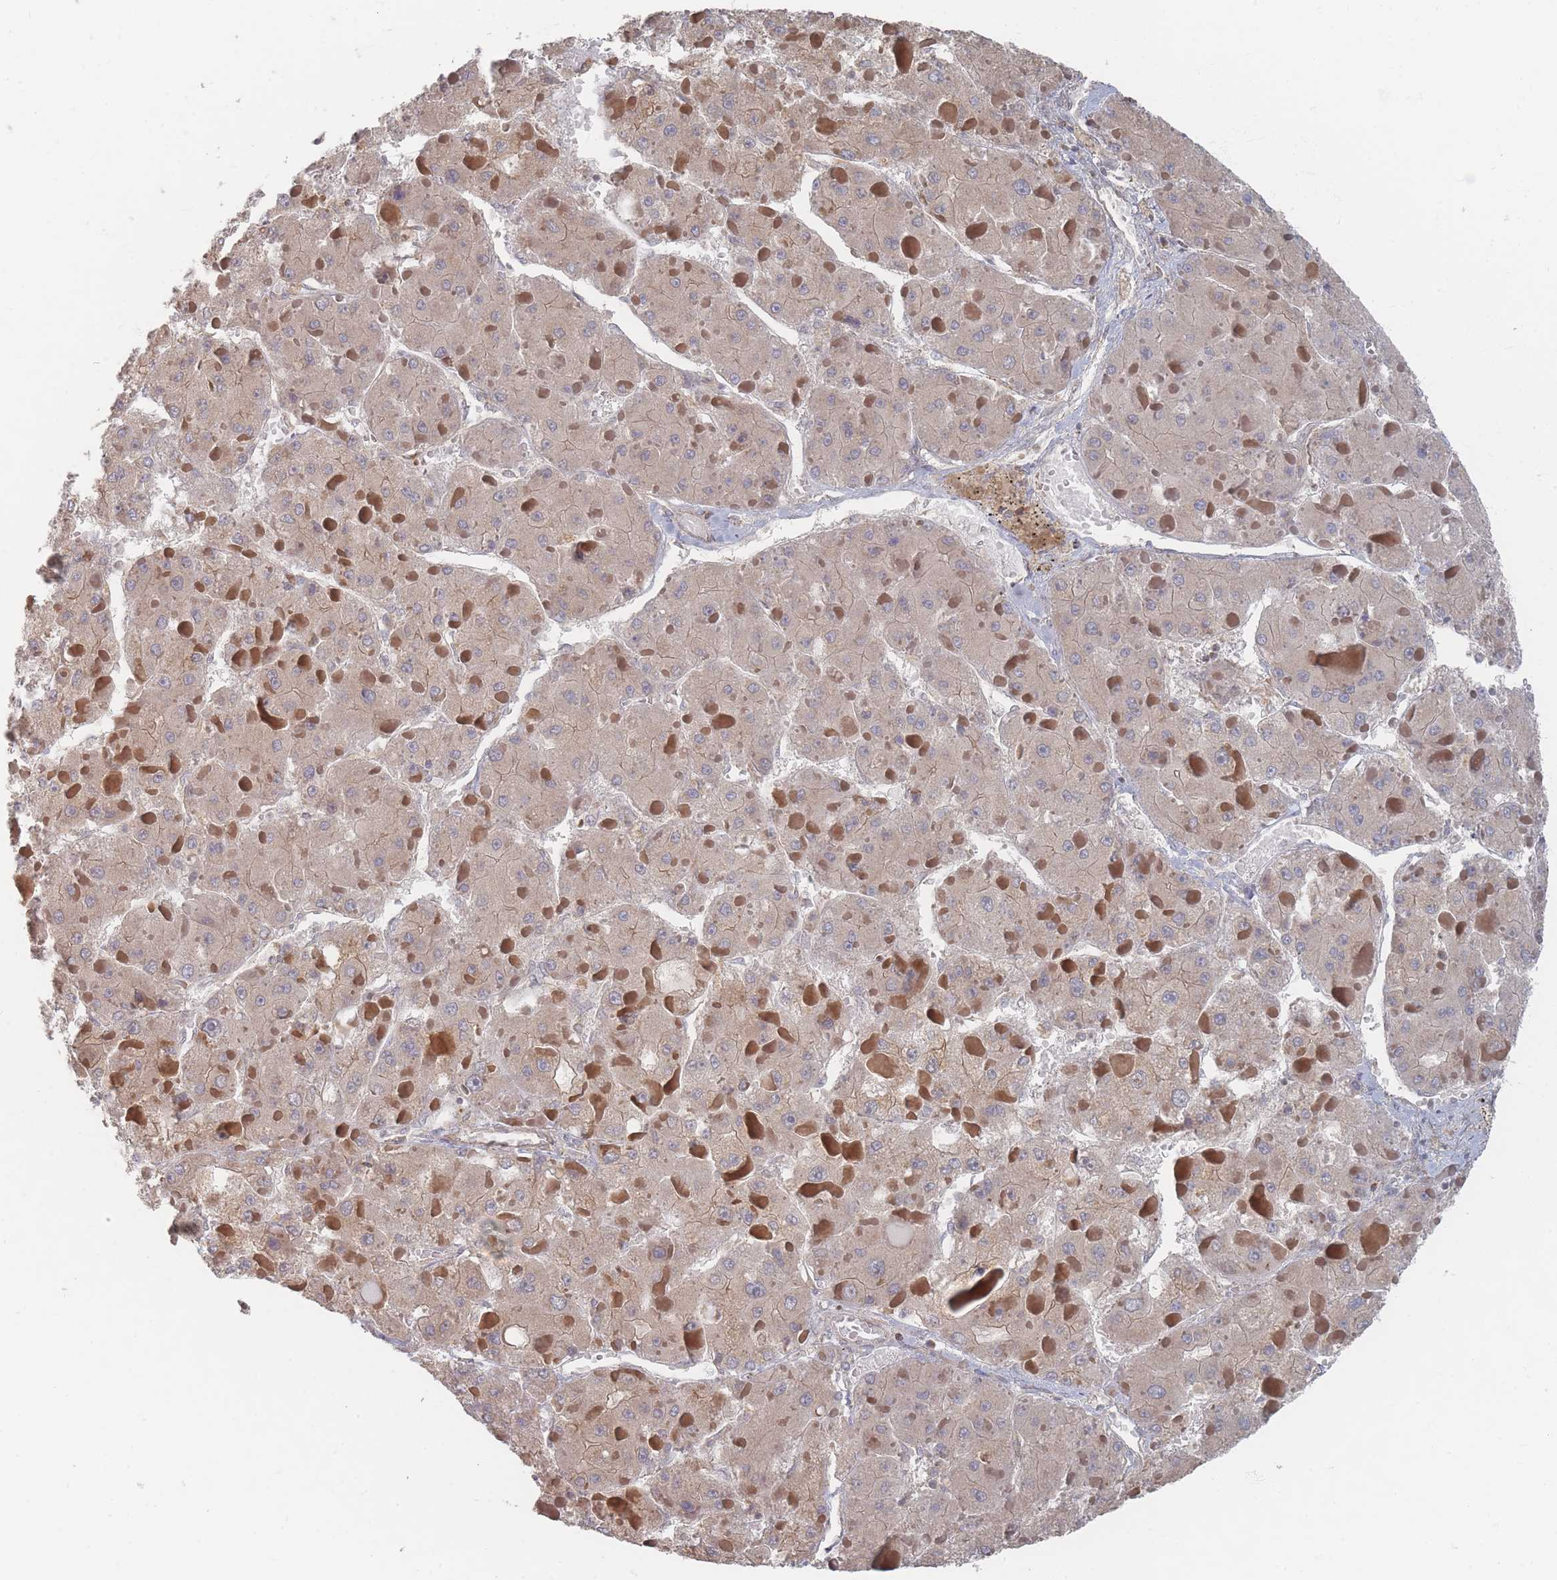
{"staining": {"intensity": "weak", "quantity": "25%-75%", "location": "cytoplasmic/membranous"}, "tissue": "liver cancer", "cell_type": "Tumor cells", "image_type": "cancer", "snomed": [{"axis": "morphology", "description": "Carcinoma, Hepatocellular, NOS"}, {"axis": "topography", "description": "Liver"}], "caption": "This histopathology image demonstrates immunohistochemistry staining of hepatocellular carcinoma (liver), with low weak cytoplasmic/membranous staining in approximately 25%-75% of tumor cells.", "gene": "GLE1", "patient": {"sex": "female", "age": 73}}